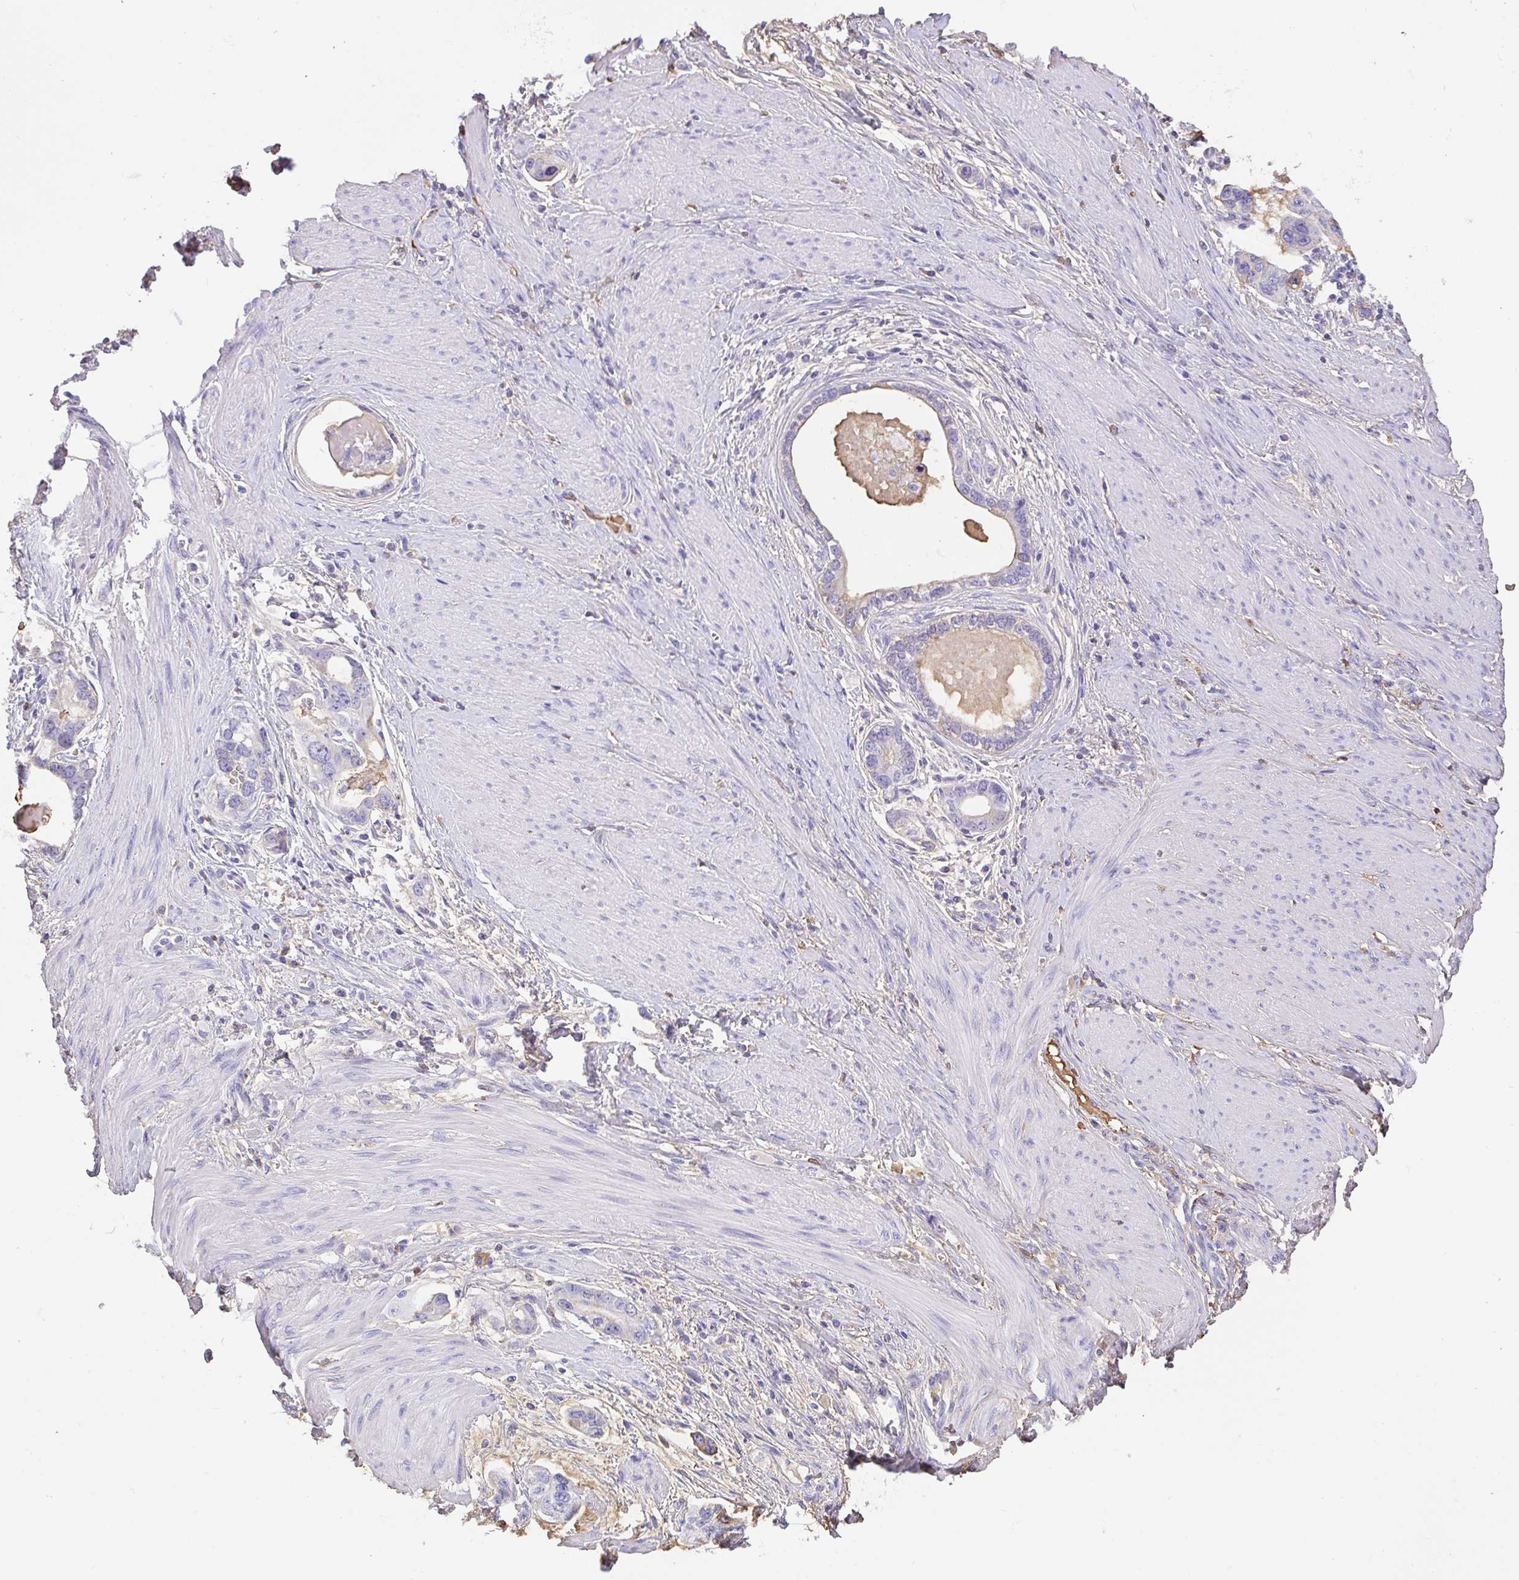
{"staining": {"intensity": "negative", "quantity": "none", "location": "none"}, "tissue": "stomach cancer", "cell_type": "Tumor cells", "image_type": "cancer", "snomed": [{"axis": "morphology", "description": "Adenocarcinoma, NOS"}, {"axis": "topography", "description": "Stomach, lower"}], "caption": "High magnification brightfield microscopy of adenocarcinoma (stomach) stained with DAB (brown) and counterstained with hematoxylin (blue): tumor cells show no significant positivity. Brightfield microscopy of immunohistochemistry stained with DAB (3,3'-diaminobenzidine) (brown) and hematoxylin (blue), captured at high magnification.", "gene": "SMYD5", "patient": {"sex": "female", "age": 93}}